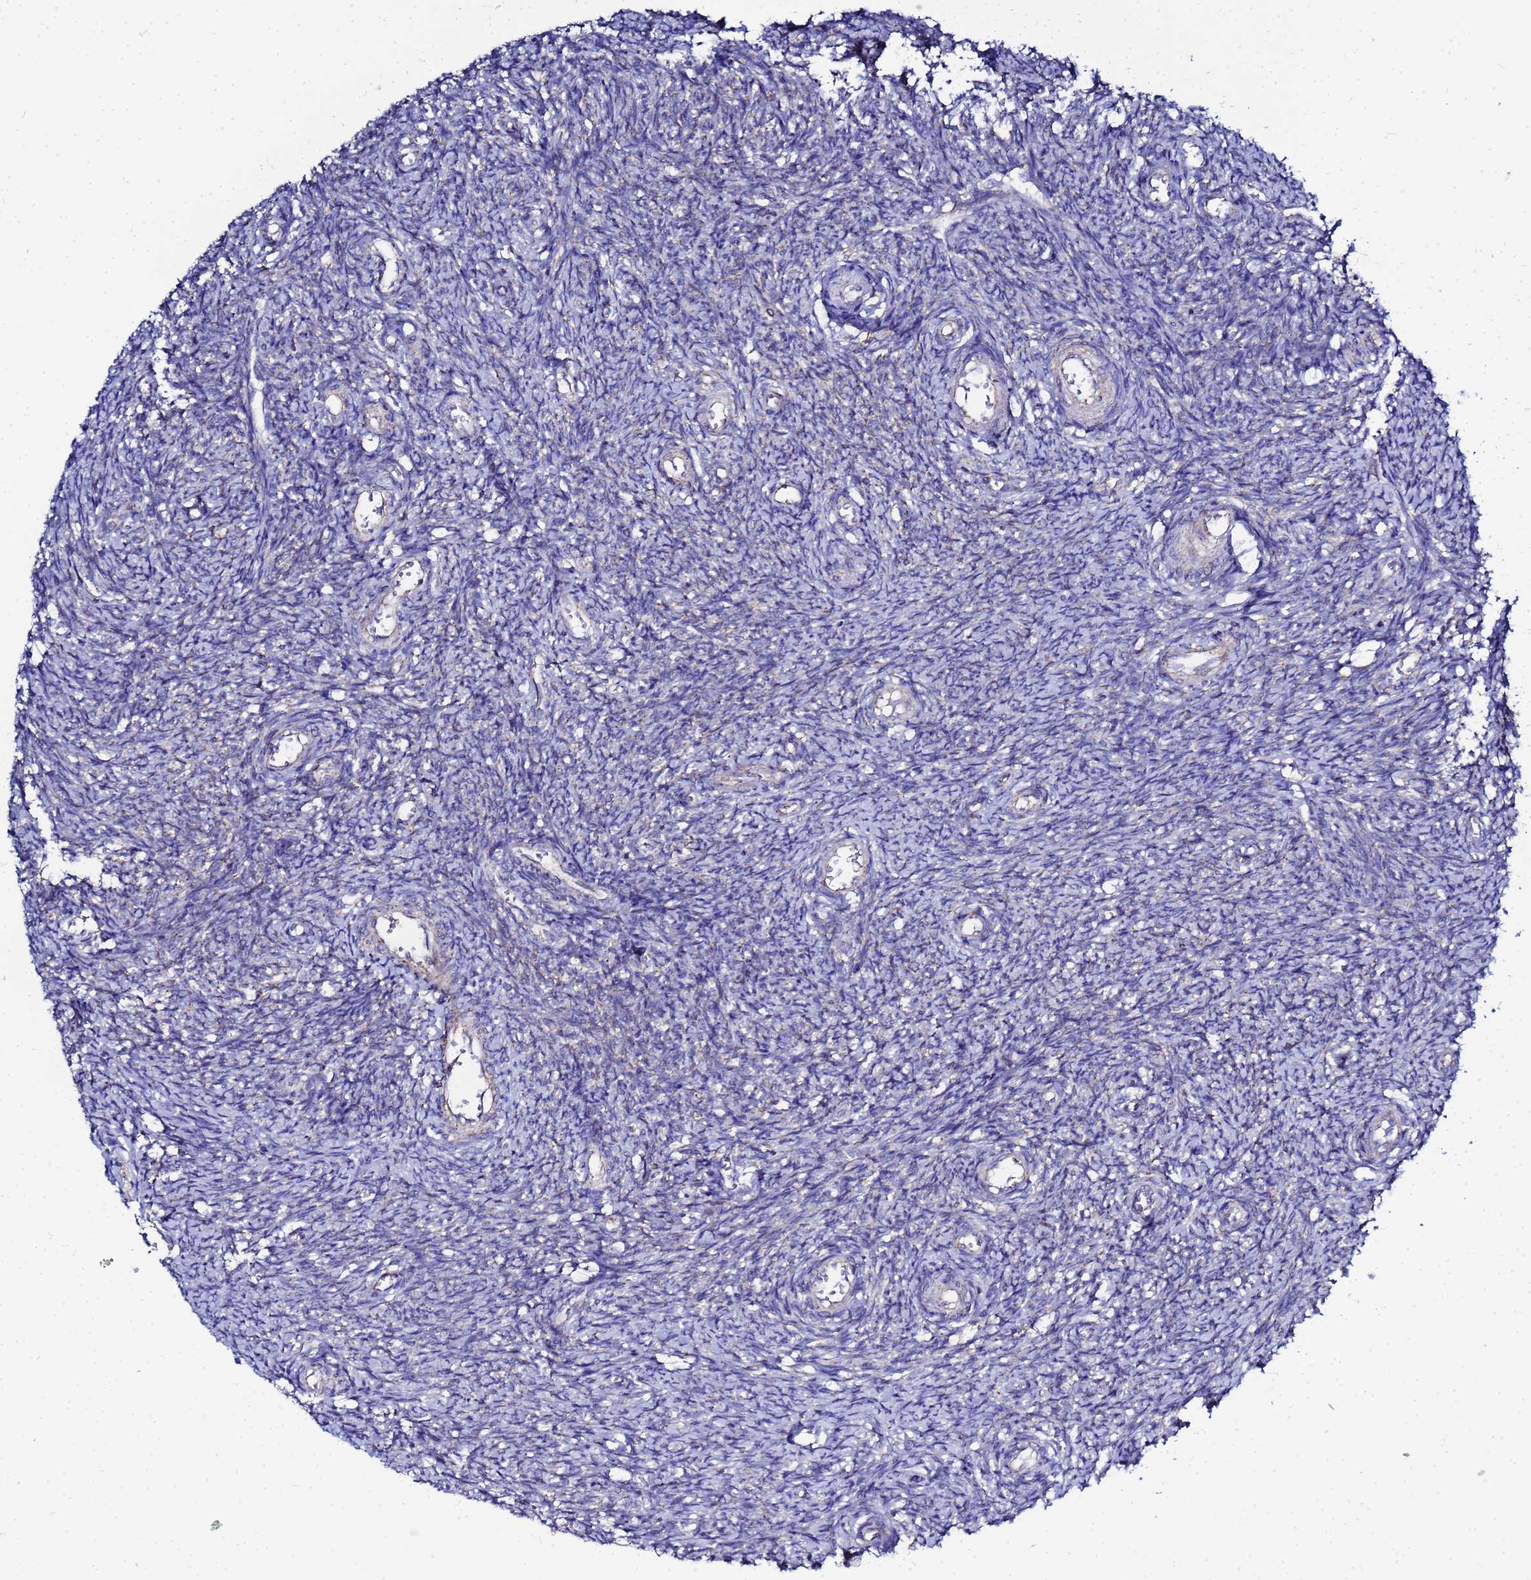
{"staining": {"intensity": "negative", "quantity": "none", "location": "none"}, "tissue": "ovary", "cell_type": "Ovarian stroma cells", "image_type": "normal", "snomed": [{"axis": "morphology", "description": "Normal tissue, NOS"}, {"axis": "topography", "description": "Ovary"}], "caption": "Immunohistochemistry histopathology image of unremarkable ovary: human ovary stained with DAB reveals no significant protein staining in ovarian stroma cells.", "gene": "FAHD2A", "patient": {"sex": "female", "age": 44}}